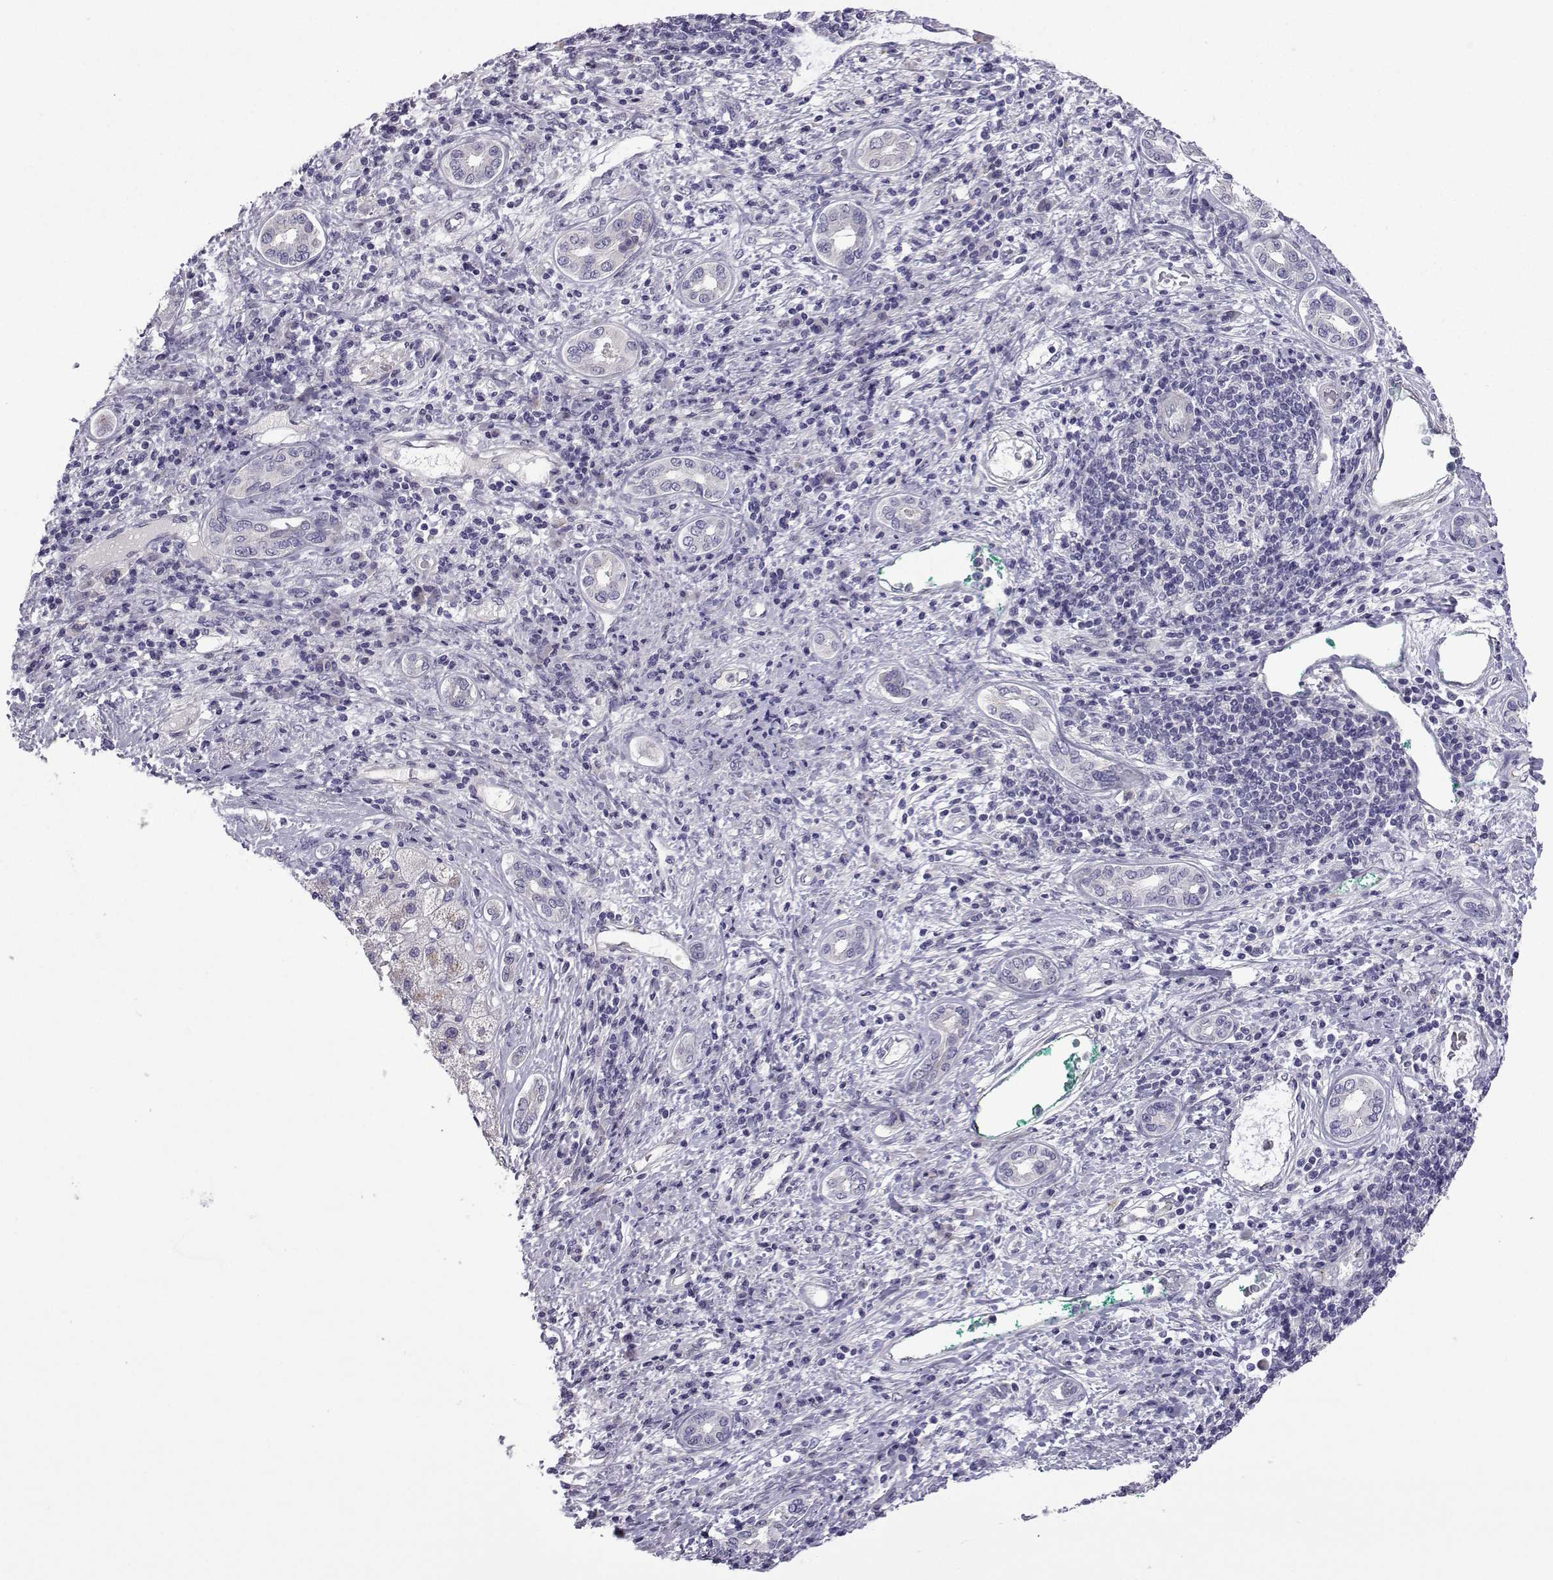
{"staining": {"intensity": "negative", "quantity": "none", "location": "none"}, "tissue": "liver cancer", "cell_type": "Tumor cells", "image_type": "cancer", "snomed": [{"axis": "morphology", "description": "Carcinoma, Hepatocellular, NOS"}, {"axis": "topography", "description": "Liver"}], "caption": "This photomicrograph is of hepatocellular carcinoma (liver) stained with IHC to label a protein in brown with the nuclei are counter-stained blue. There is no expression in tumor cells.", "gene": "SPACA7", "patient": {"sex": "male", "age": 65}}